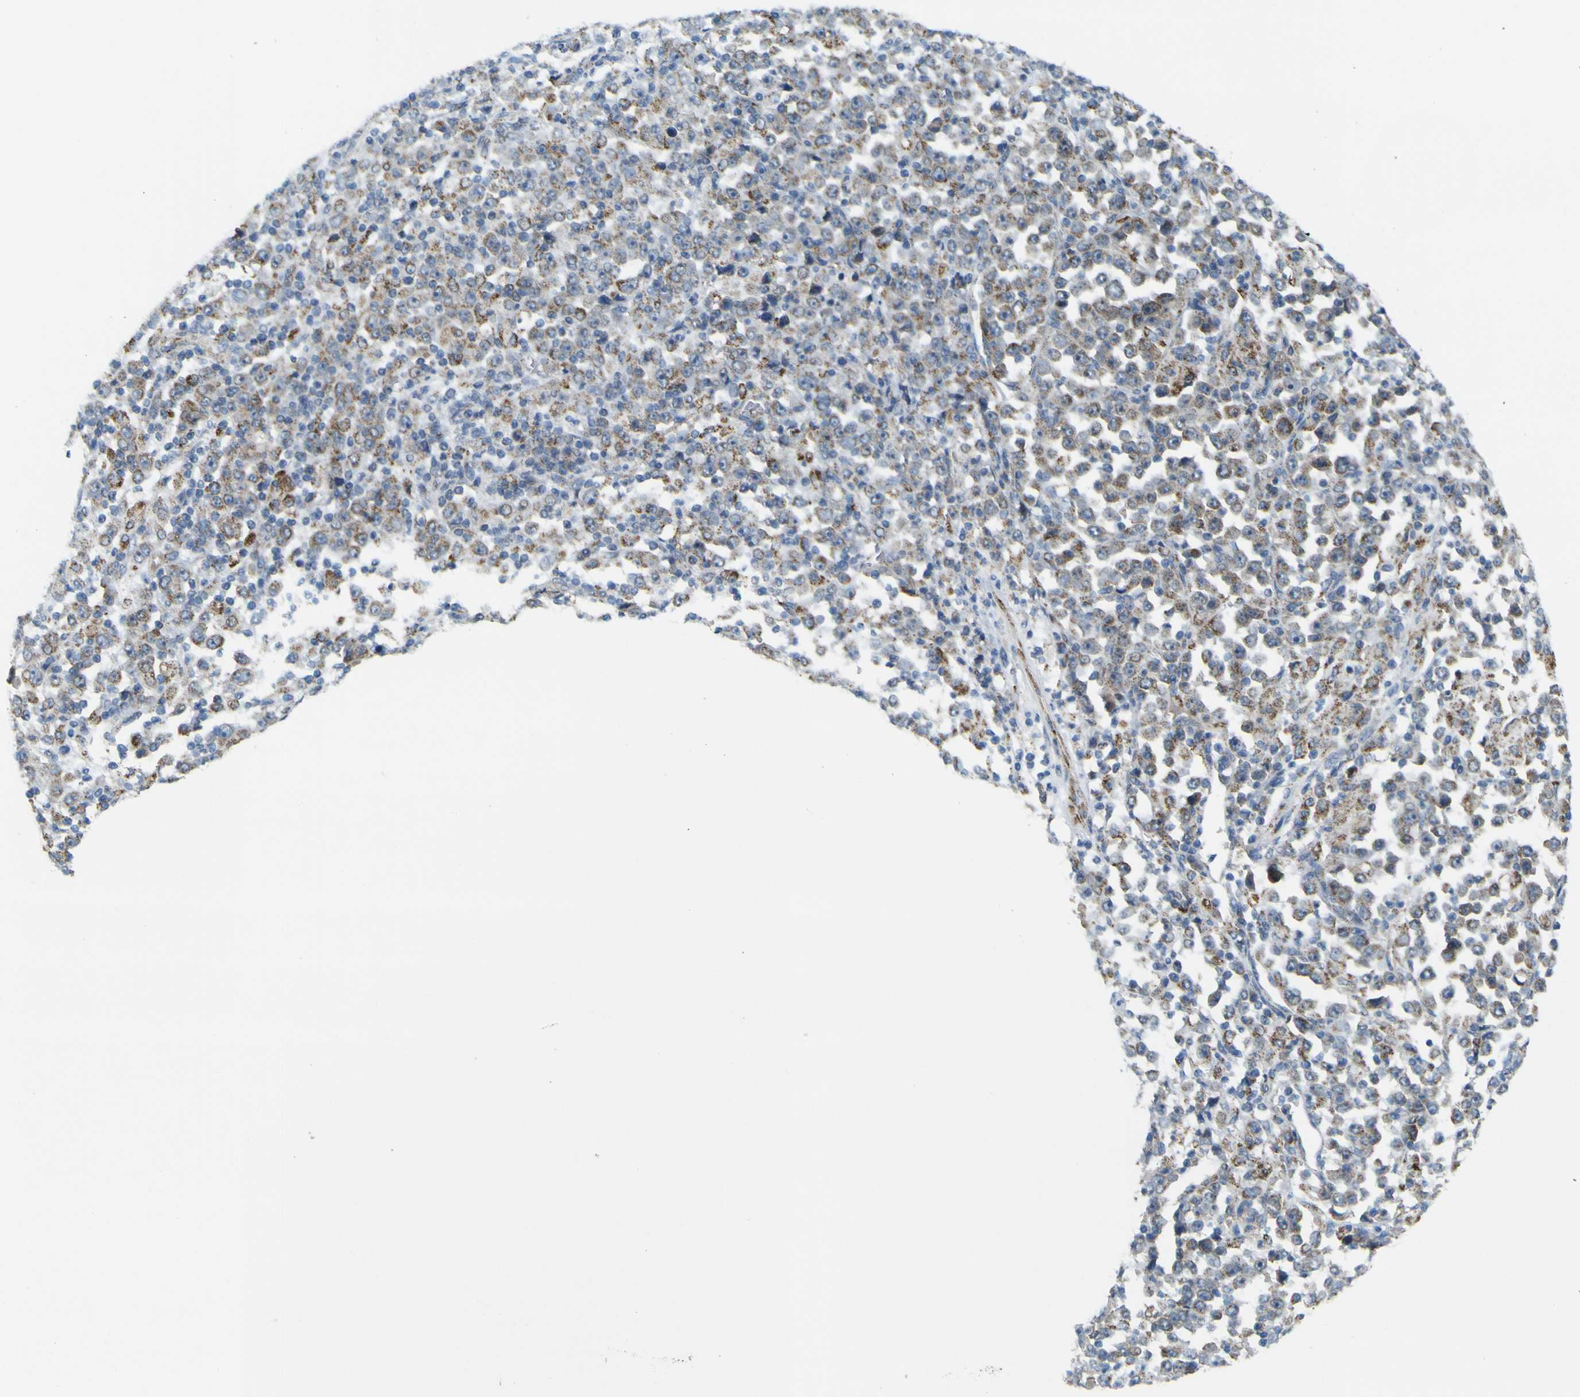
{"staining": {"intensity": "moderate", "quantity": "25%-75%", "location": "cytoplasmic/membranous"}, "tissue": "stomach cancer", "cell_type": "Tumor cells", "image_type": "cancer", "snomed": [{"axis": "morphology", "description": "Normal tissue, NOS"}, {"axis": "morphology", "description": "Adenocarcinoma, NOS"}, {"axis": "topography", "description": "Stomach, upper"}, {"axis": "topography", "description": "Stomach"}], "caption": "The photomicrograph displays a brown stain indicating the presence of a protein in the cytoplasmic/membranous of tumor cells in stomach cancer. (Brightfield microscopy of DAB IHC at high magnification).", "gene": "ACBD5", "patient": {"sex": "male", "age": 59}}